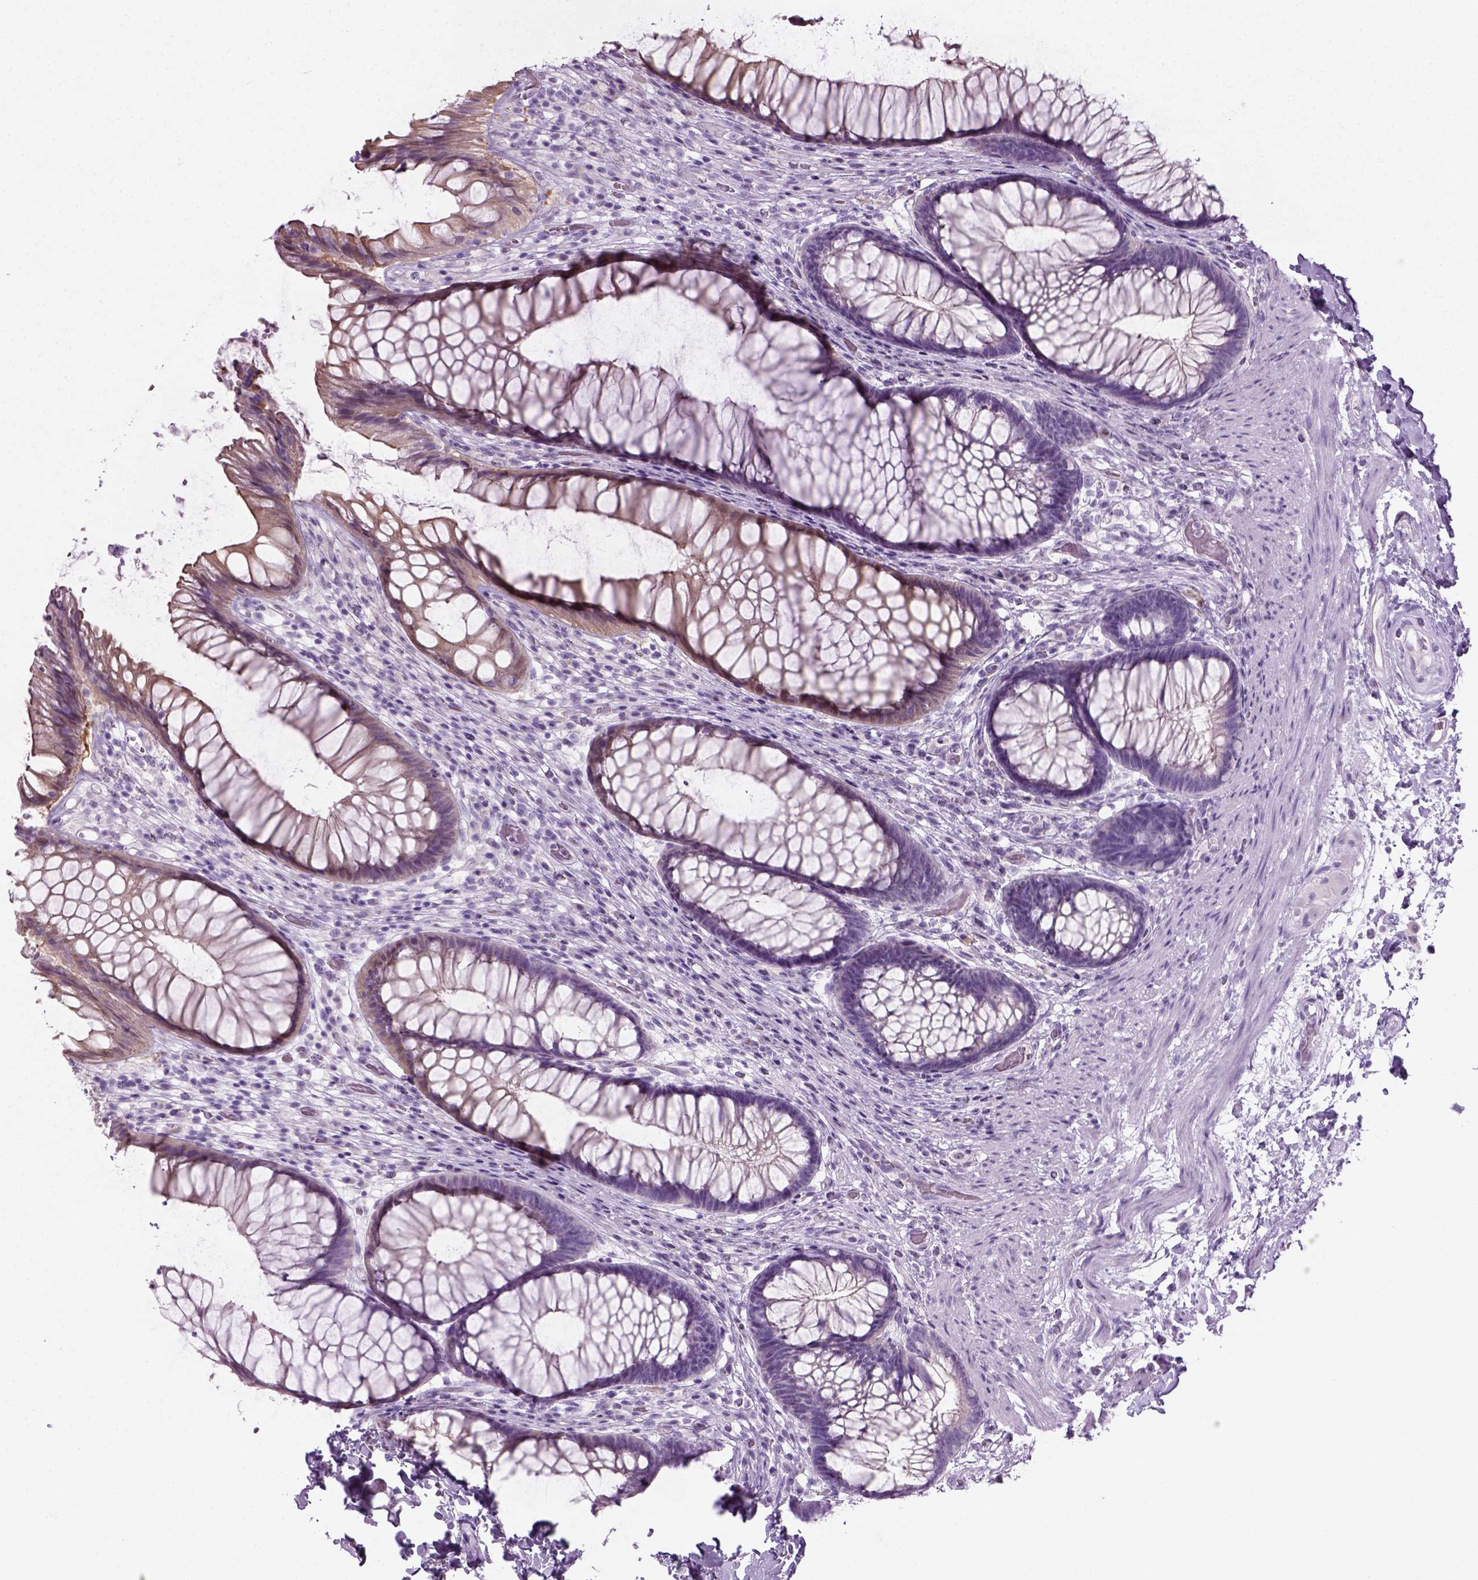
{"staining": {"intensity": "weak", "quantity": "25%-75%", "location": "cytoplasmic/membranous"}, "tissue": "rectum", "cell_type": "Glandular cells", "image_type": "normal", "snomed": [{"axis": "morphology", "description": "Normal tissue, NOS"}, {"axis": "topography", "description": "Smooth muscle"}, {"axis": "topography", "description": "Rectum"}], "caption": "Human rectum stained with a brown dye shows weak cytoplasmic/membranous positive expression in approximately 25%-75% of glandular cells.", "gene": "CIBAR2", "patient": {"sex": "male", "age": 53}}